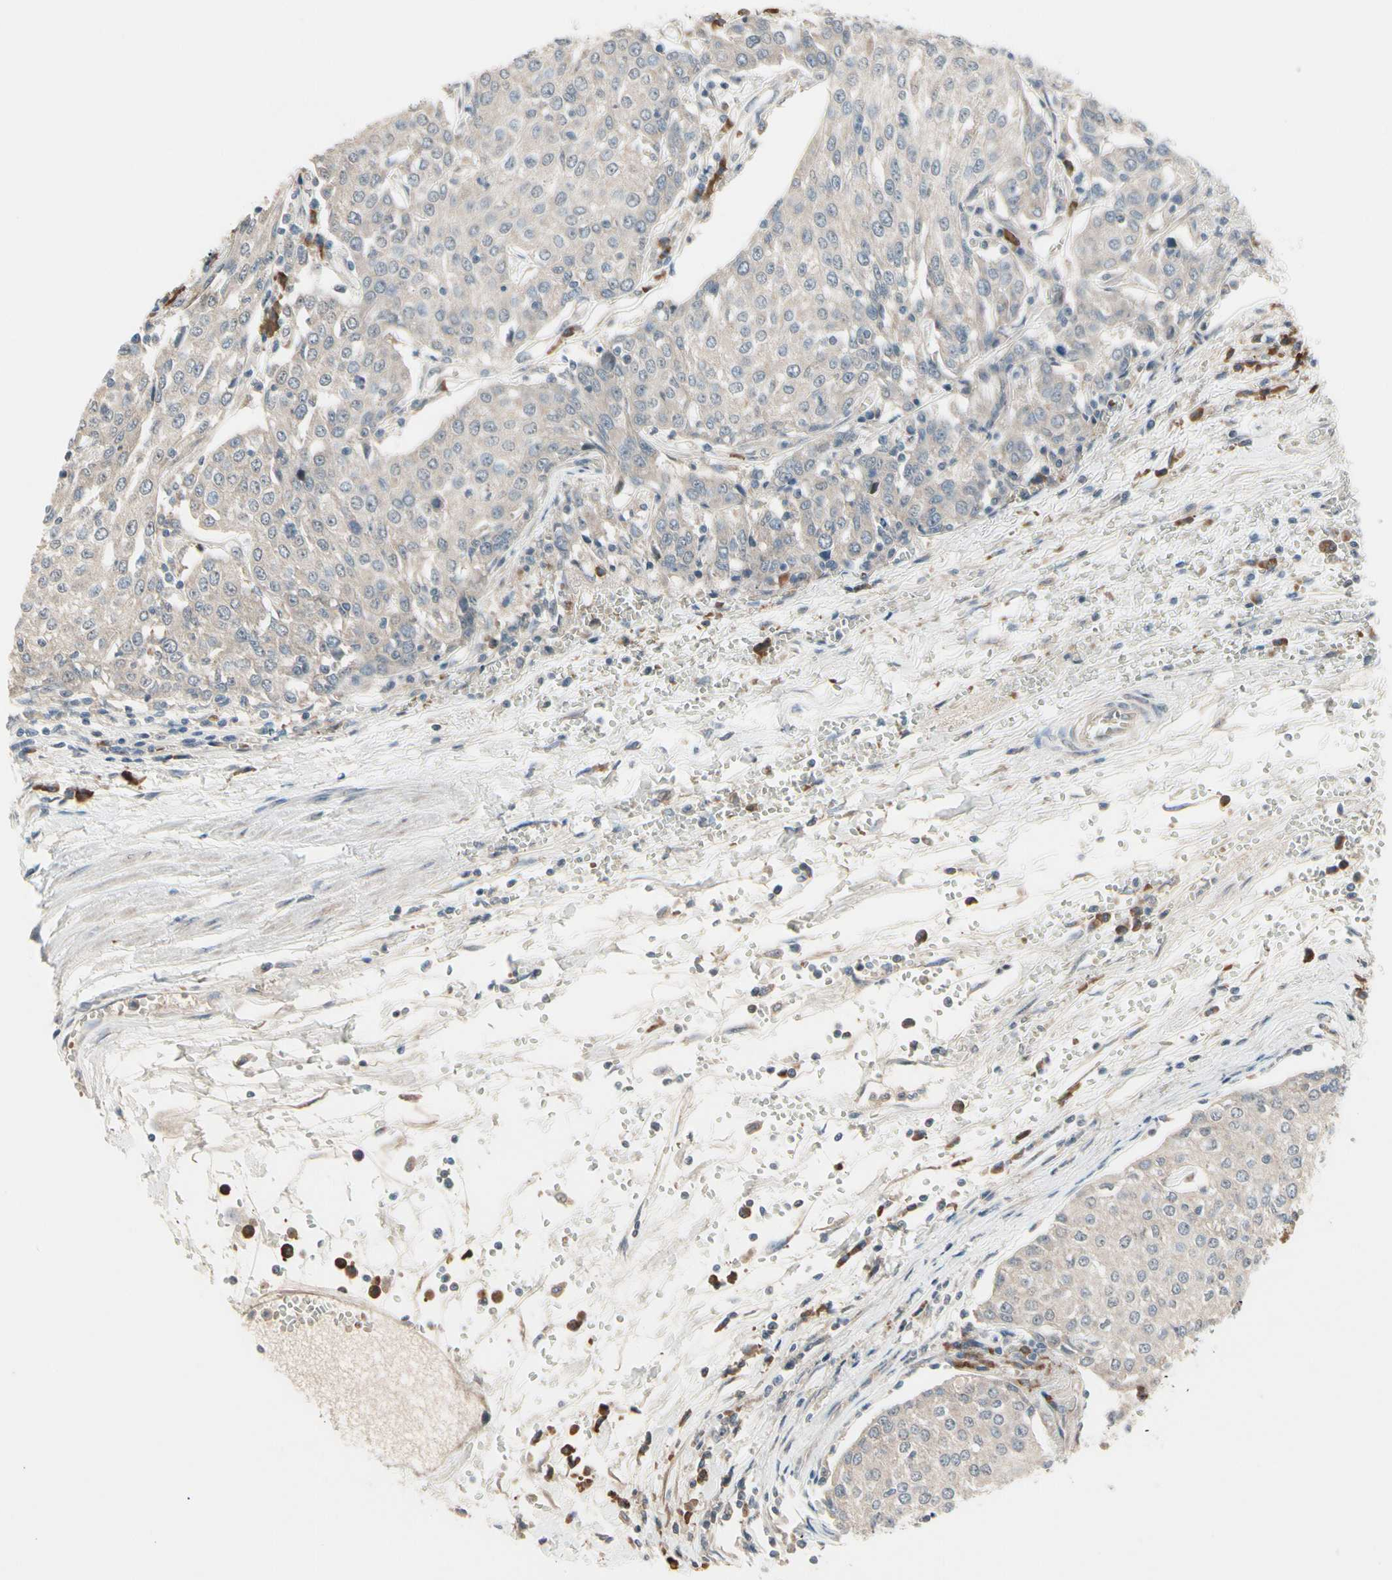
{"staining": {"intensity": "negative", "quantity": "none", "location": "none"}, "tissue": "urothelial cancer", "cell_type": "Tumor cells", "image_type": "cancer", "snomed": [{"axis": "morphology", "description": "Urothelial carcinoma, High grade"}, {"axis": "topography", "description": "Urinary bladder"}], "caption": "High-grade urothelial carcinoma was stained to show a protein in brown. There is no significant expression in tumor cells.", "gene": "SNX29", "patient": {"sex": "female", "age": 85}}